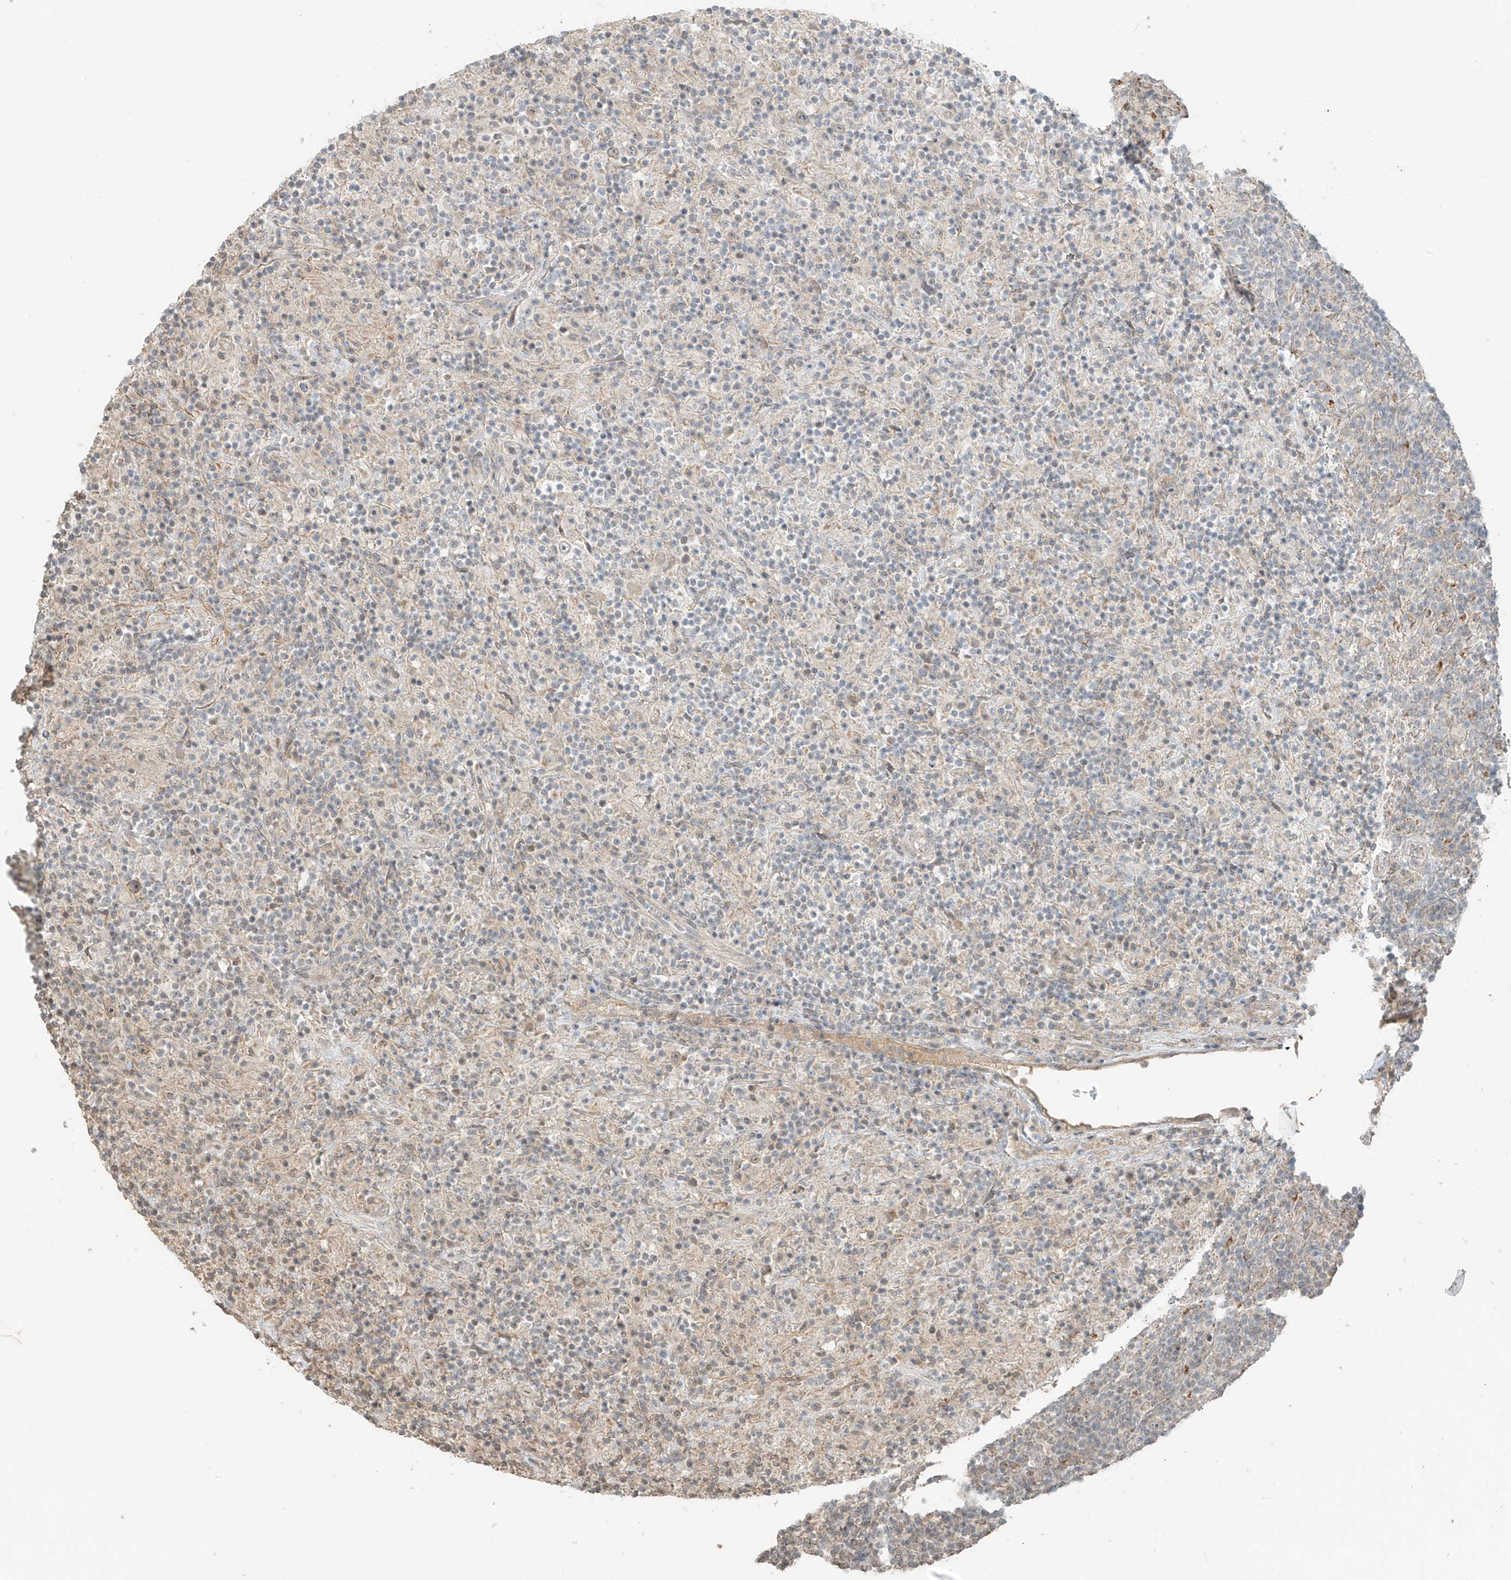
{"staining": {"intensity": "weak", "quantity": "<25%", "location": "cytoplasmic/membranous"}, "tissue": "lymphoma", "cell_type": "Tumor cells", "image_type": "cancer", "snomed": [{"axis": "morphology", "description": "Hodgkin's disease, NOS"}, {"axis": "topography", "description": "Lymph node"}], "caption": "An image of lymphoma stained for a protein reveals no brown staining in tumor cells.", "gene": "ABCD1", "patient": {"sex": "male", "age": 70}}